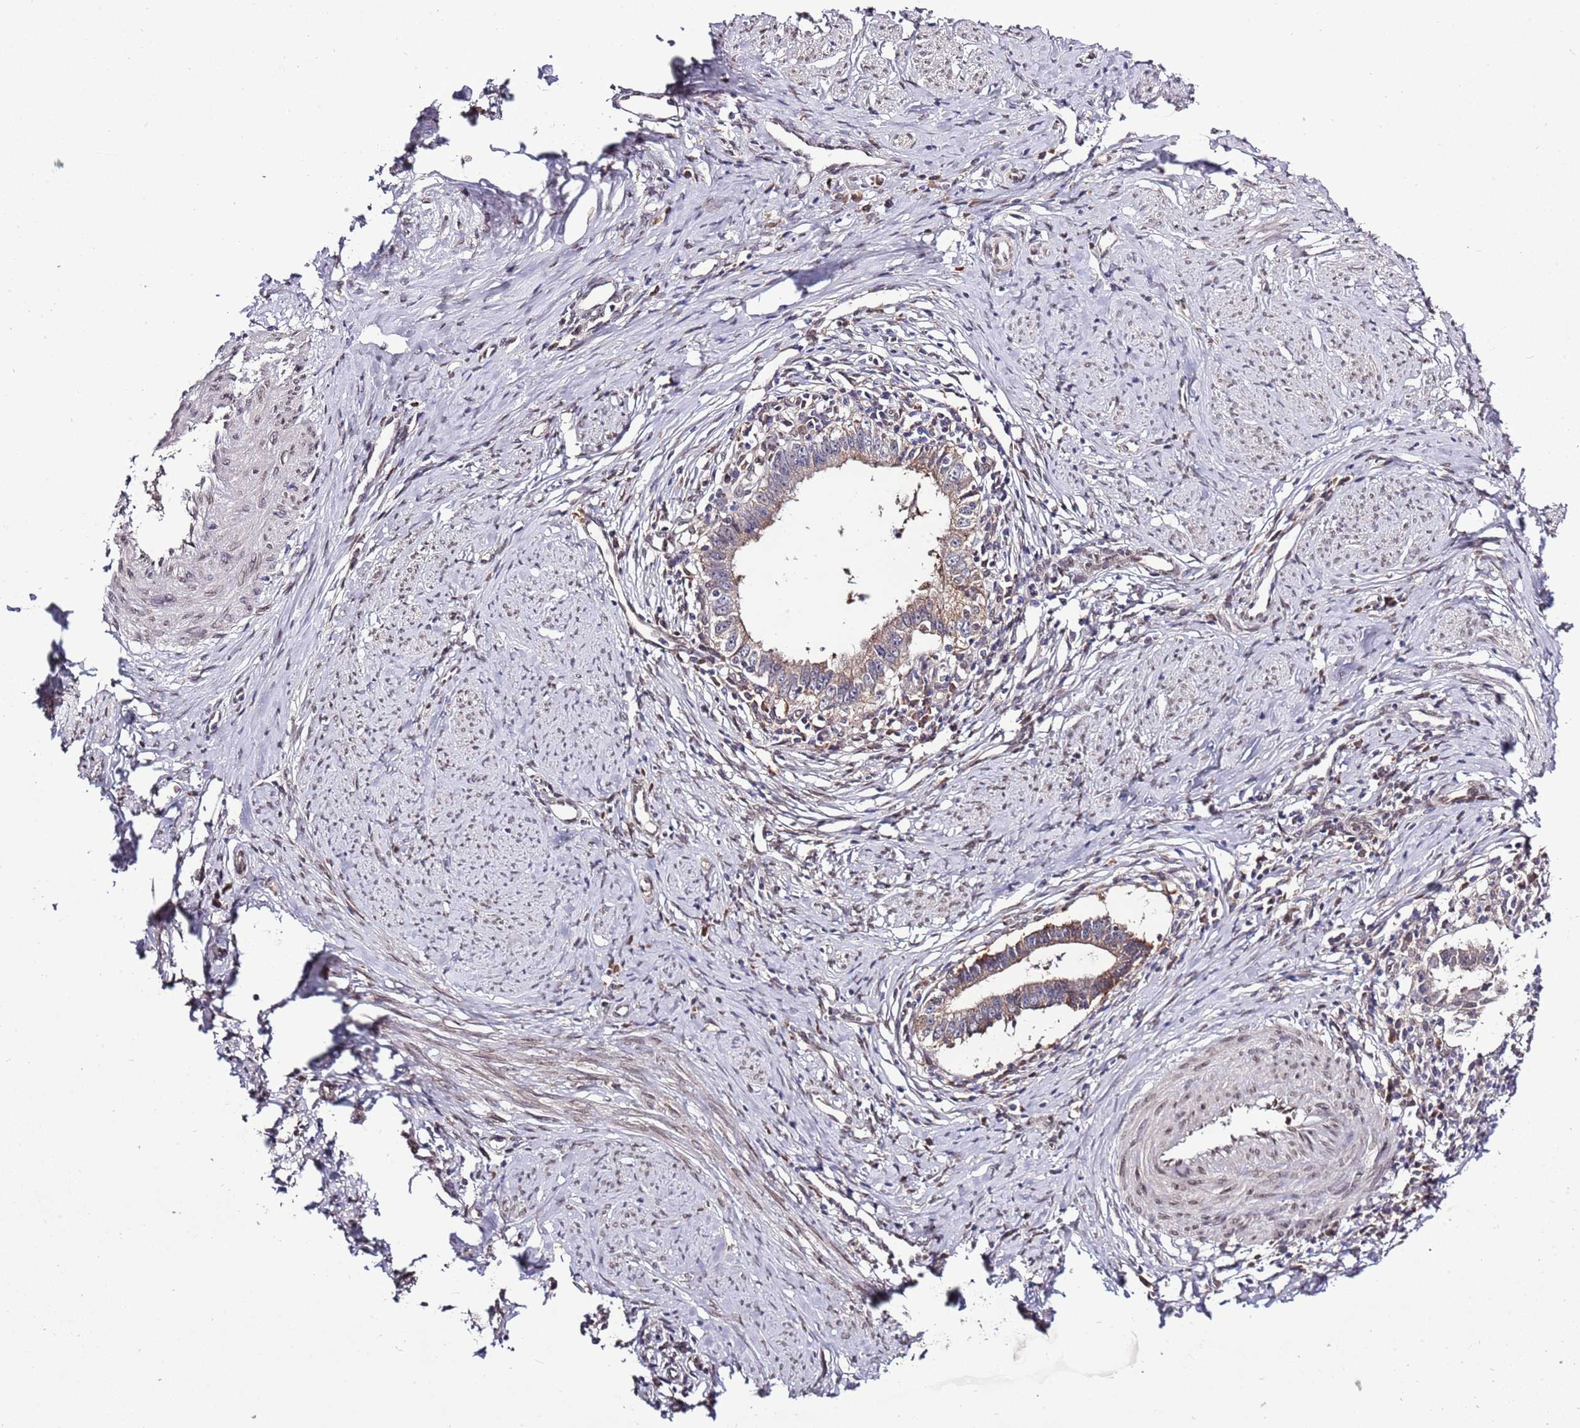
{"staining": {"intensity": "weak", "quantity": "<25%", "location": "cytoplasmic/membranous"}, "tissue": "cervical cancer", "cell_type": "Tumor cells", "image_type": "cancer", "snomed": [{"axis": "morphology", "description": "Adenocarcinoma, NOS"}, {"axis": "topography", "description": "Cervix"}], "caption": "This is an immunohistochemistry image of cervical cancer (adenocarcinoma). There is no positivity in tumor cells.", "gene": "ZNF665", "patient": {"sex": "female", "age": 36}}